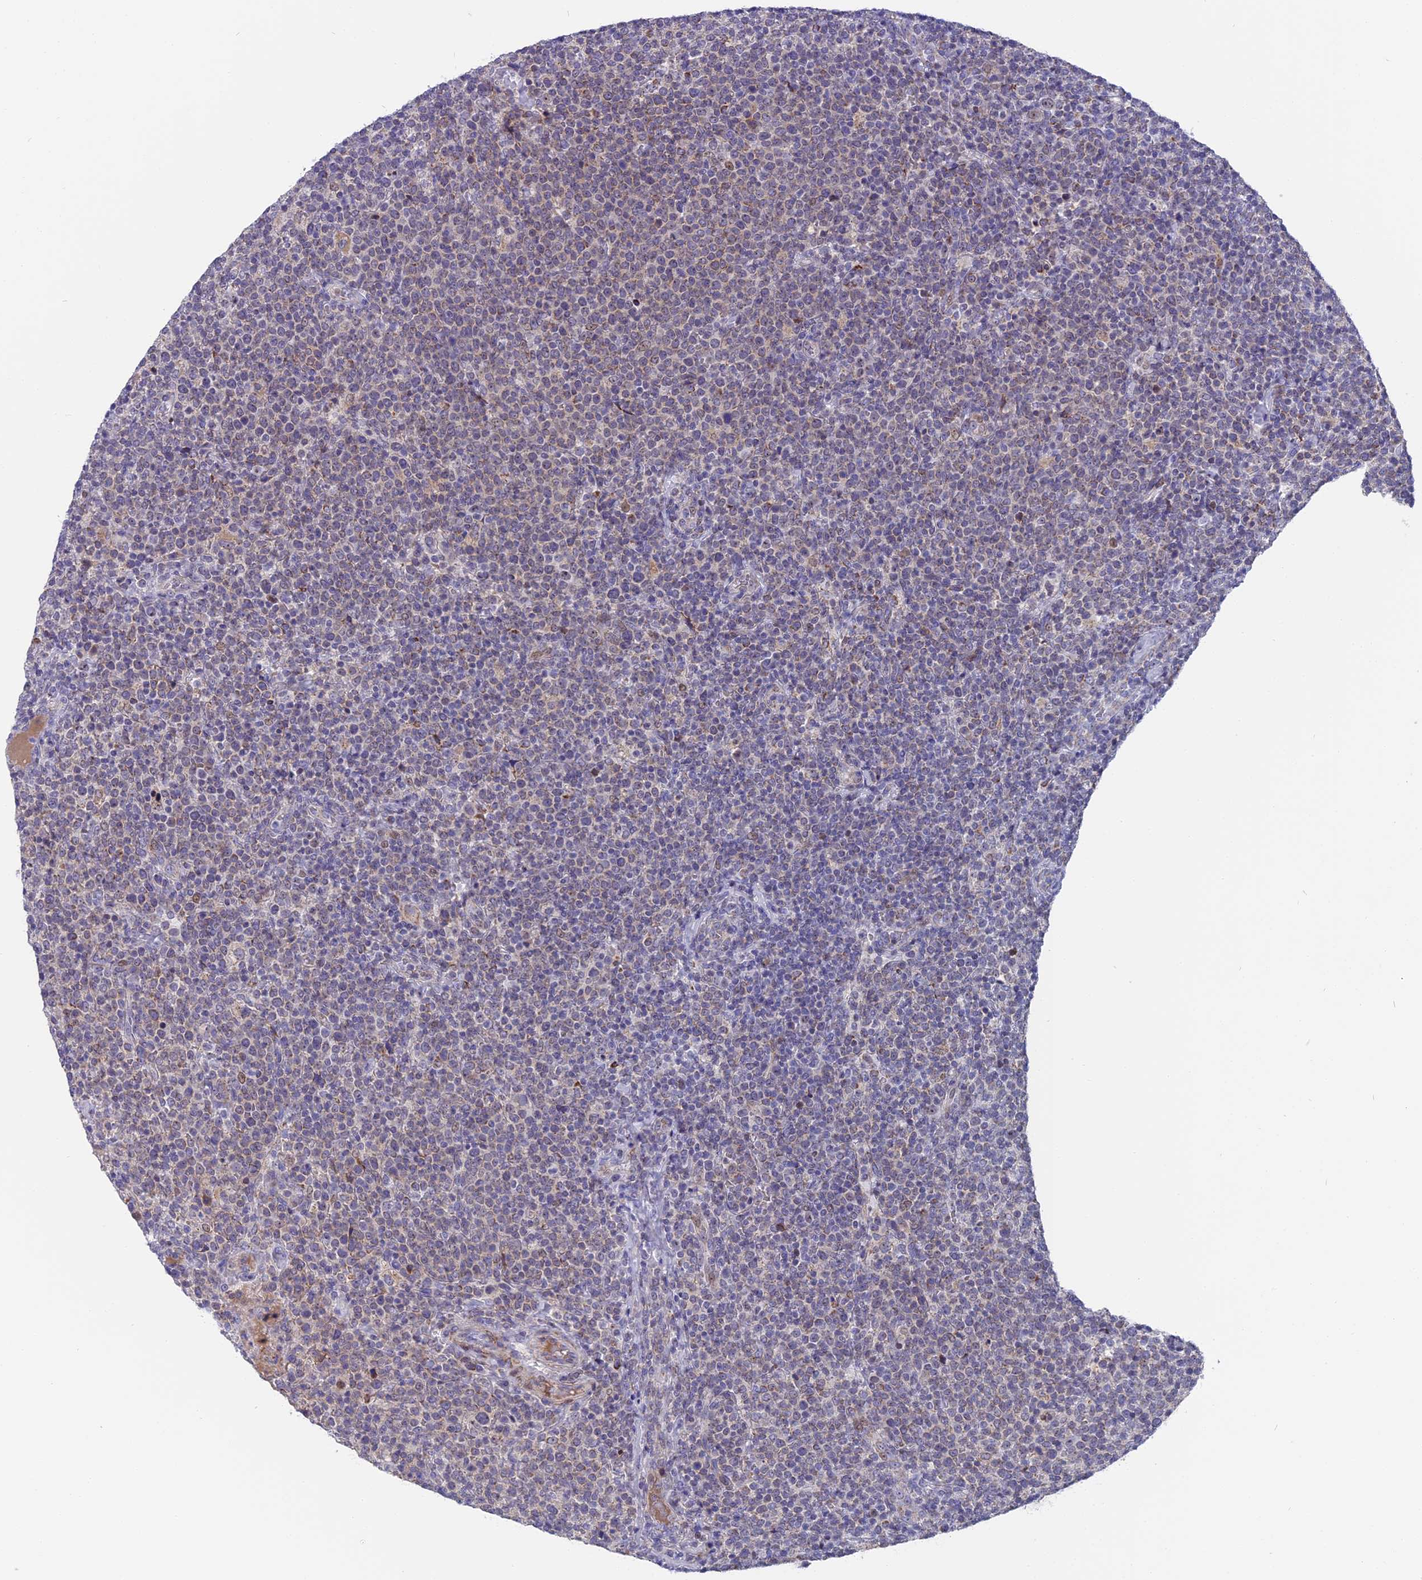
{"staining": {"intensity": "weak", "quantity": "<25%", "location": "cytoplasmic/membranous"}, "tissue": "lymphoma", "cell_type": "Tumor cells", "image_type": "cancer", "snomed": [{"axis": "morphology", "description": "Malignant lymphoma, non-Hodgkin's type, High grade"}, {"axis": "topography", "description": "Lymph node"}], "caption": "The micrograph shows no staining of tumor cells in lymphoma.", "gene": "DTWD1", "patient": {"sex": "male", "age": 61}}